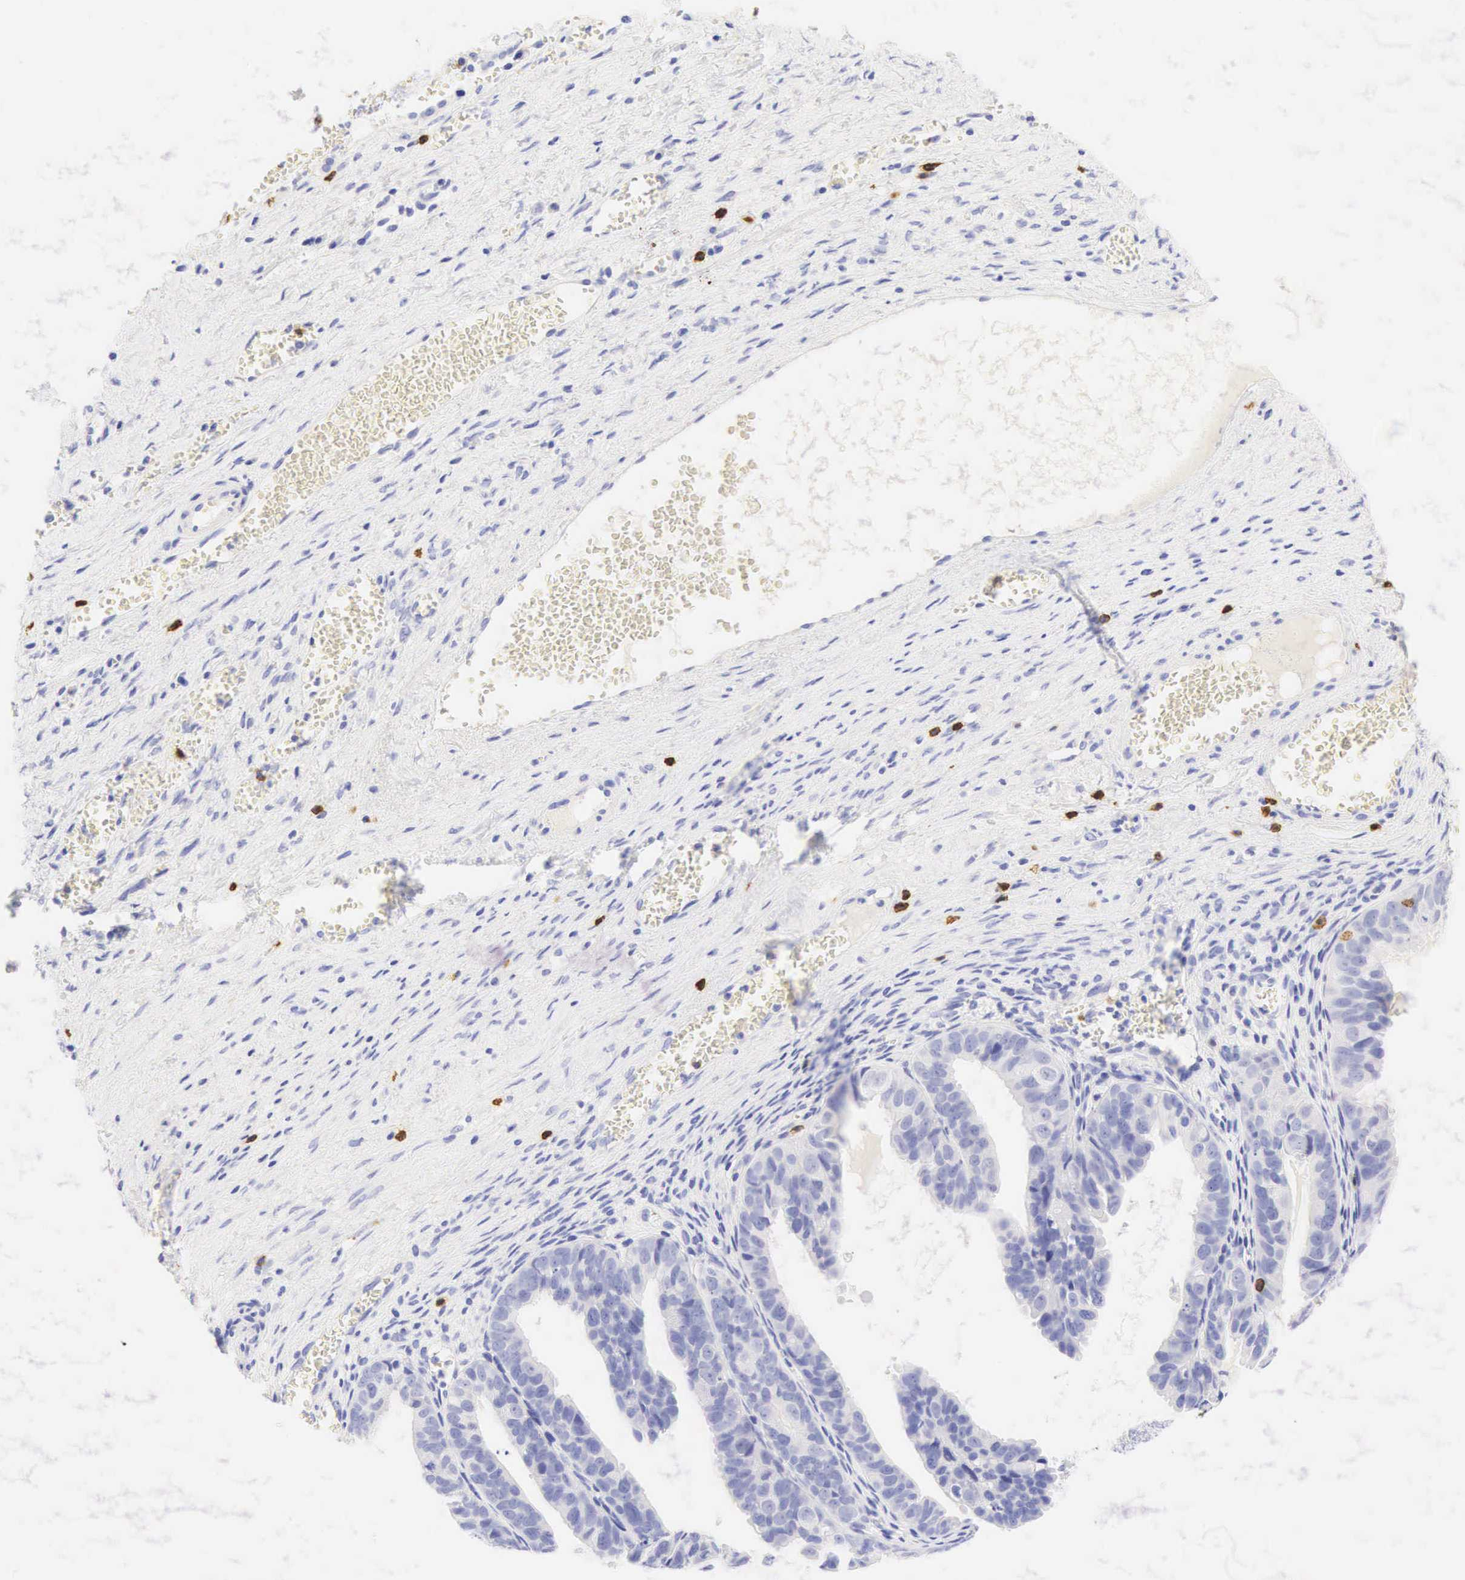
{"staining": {"intensity": "negative", "quantity": "none", "location": "none"}, "tissue": "ovarian cancer", "cell_type": "Tumor cells", "image_type": "cancer", "snomed": [{"axis": "morphology", "description": "Carcinoma, endometroid"}, {"axis": "topography", "description": "Ovary"}], "caption": "This is an immunohistochemistry (IHC) micrograph of human ovarian cancer. There is no positivity in tumor cells.", "gene": "CD8A", "patient": {"sex": "female", "age": 85}}